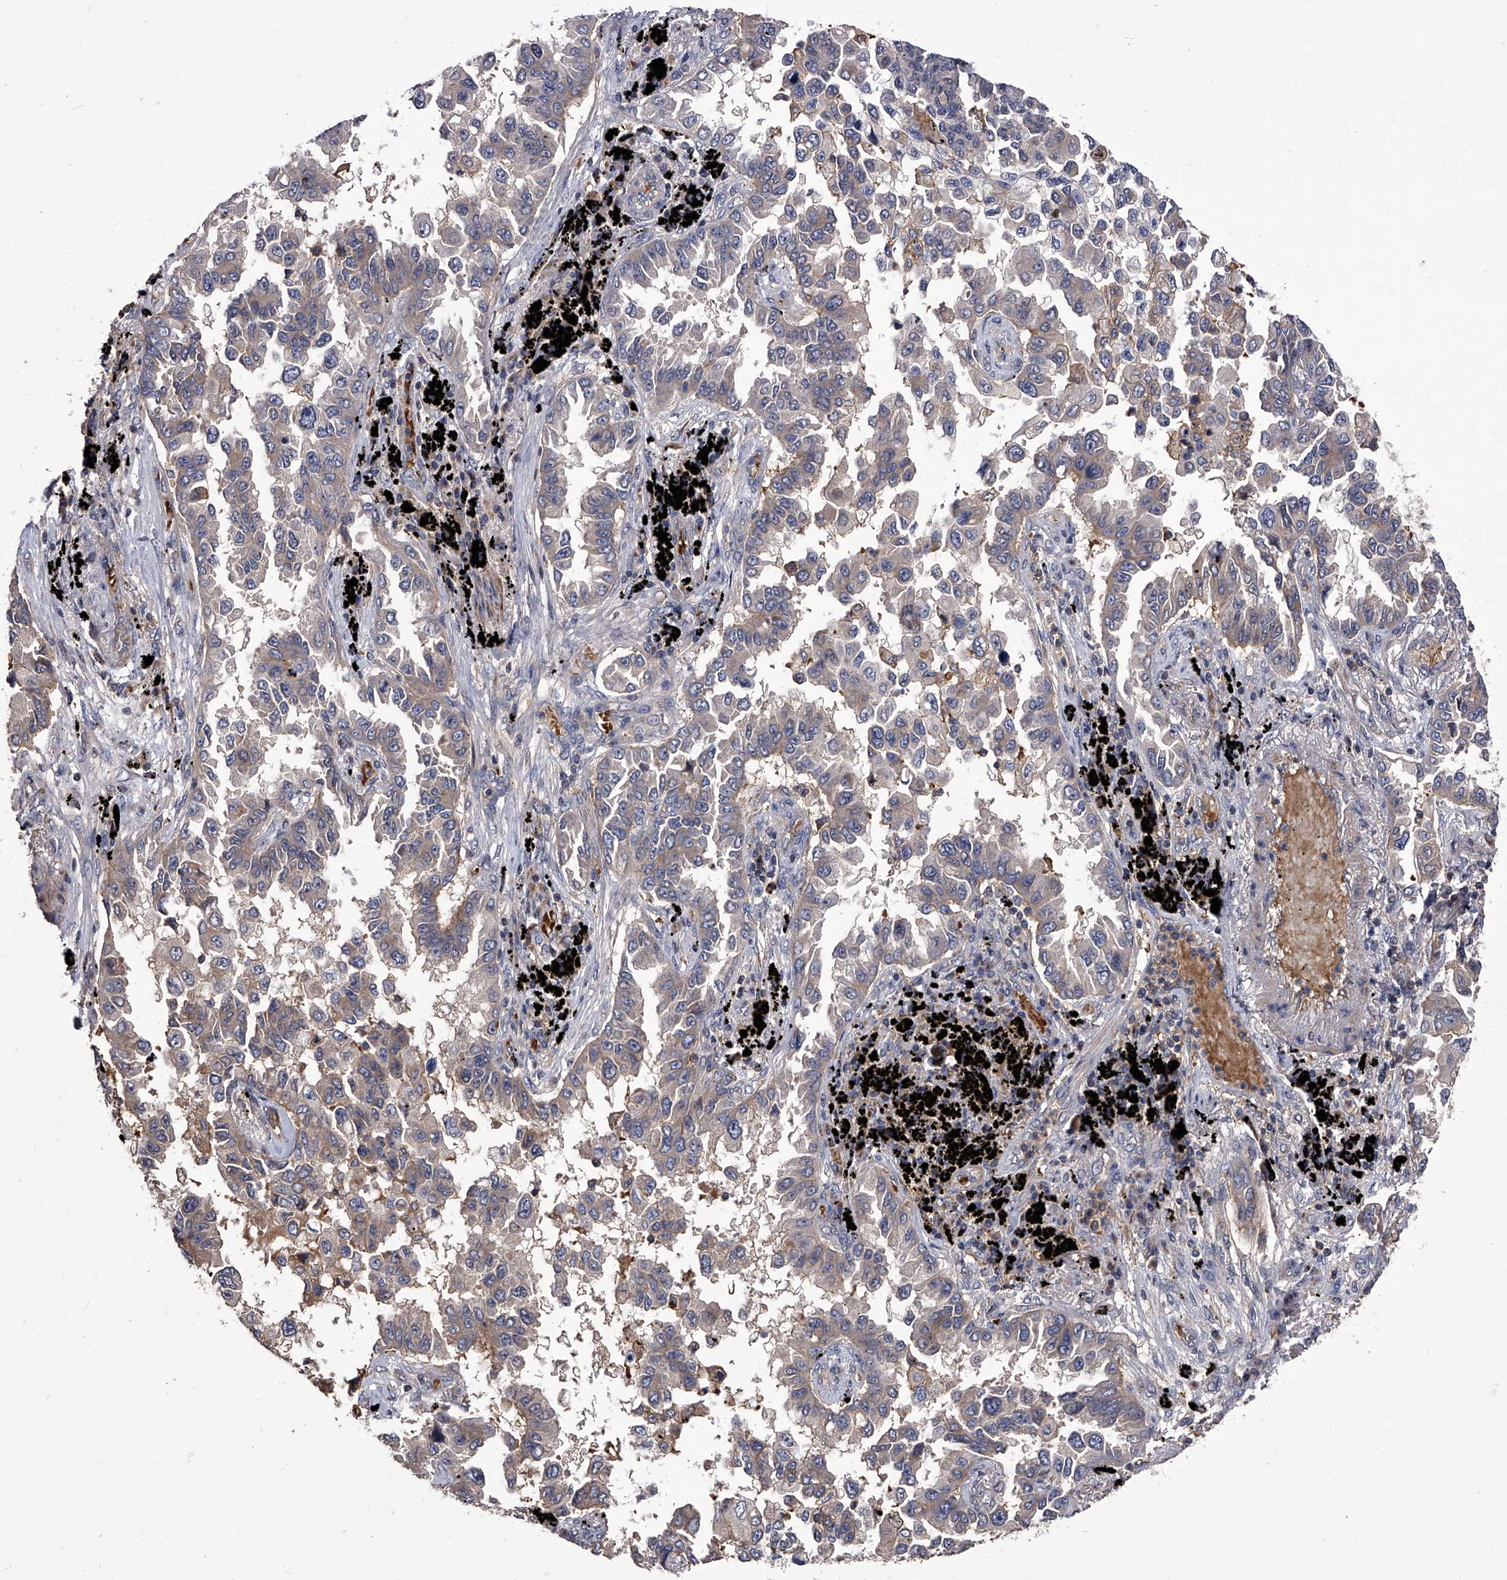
{"staining": {"intensity": "moderate", "quantity": "25%-75%", "location": "cytoplasmic/membranous"}, "tissue": "lung cancer", "cell_type": "Tumor cells", "image_type": "cancer", "snomed": [{"axis": "morphology", "description": "Adenocarcinoma, NOS"}, {"axis": "topography", "description": "Lung"}], "caption": "This histopathology image reveals IHC staining of lung adenocarcinoma, with medium moderate cytoplasmic/membranous expression in approximately 25%-75% of tumor cells.", "gene": "STK36", "patient": {"sex": "female", "age": 67}}